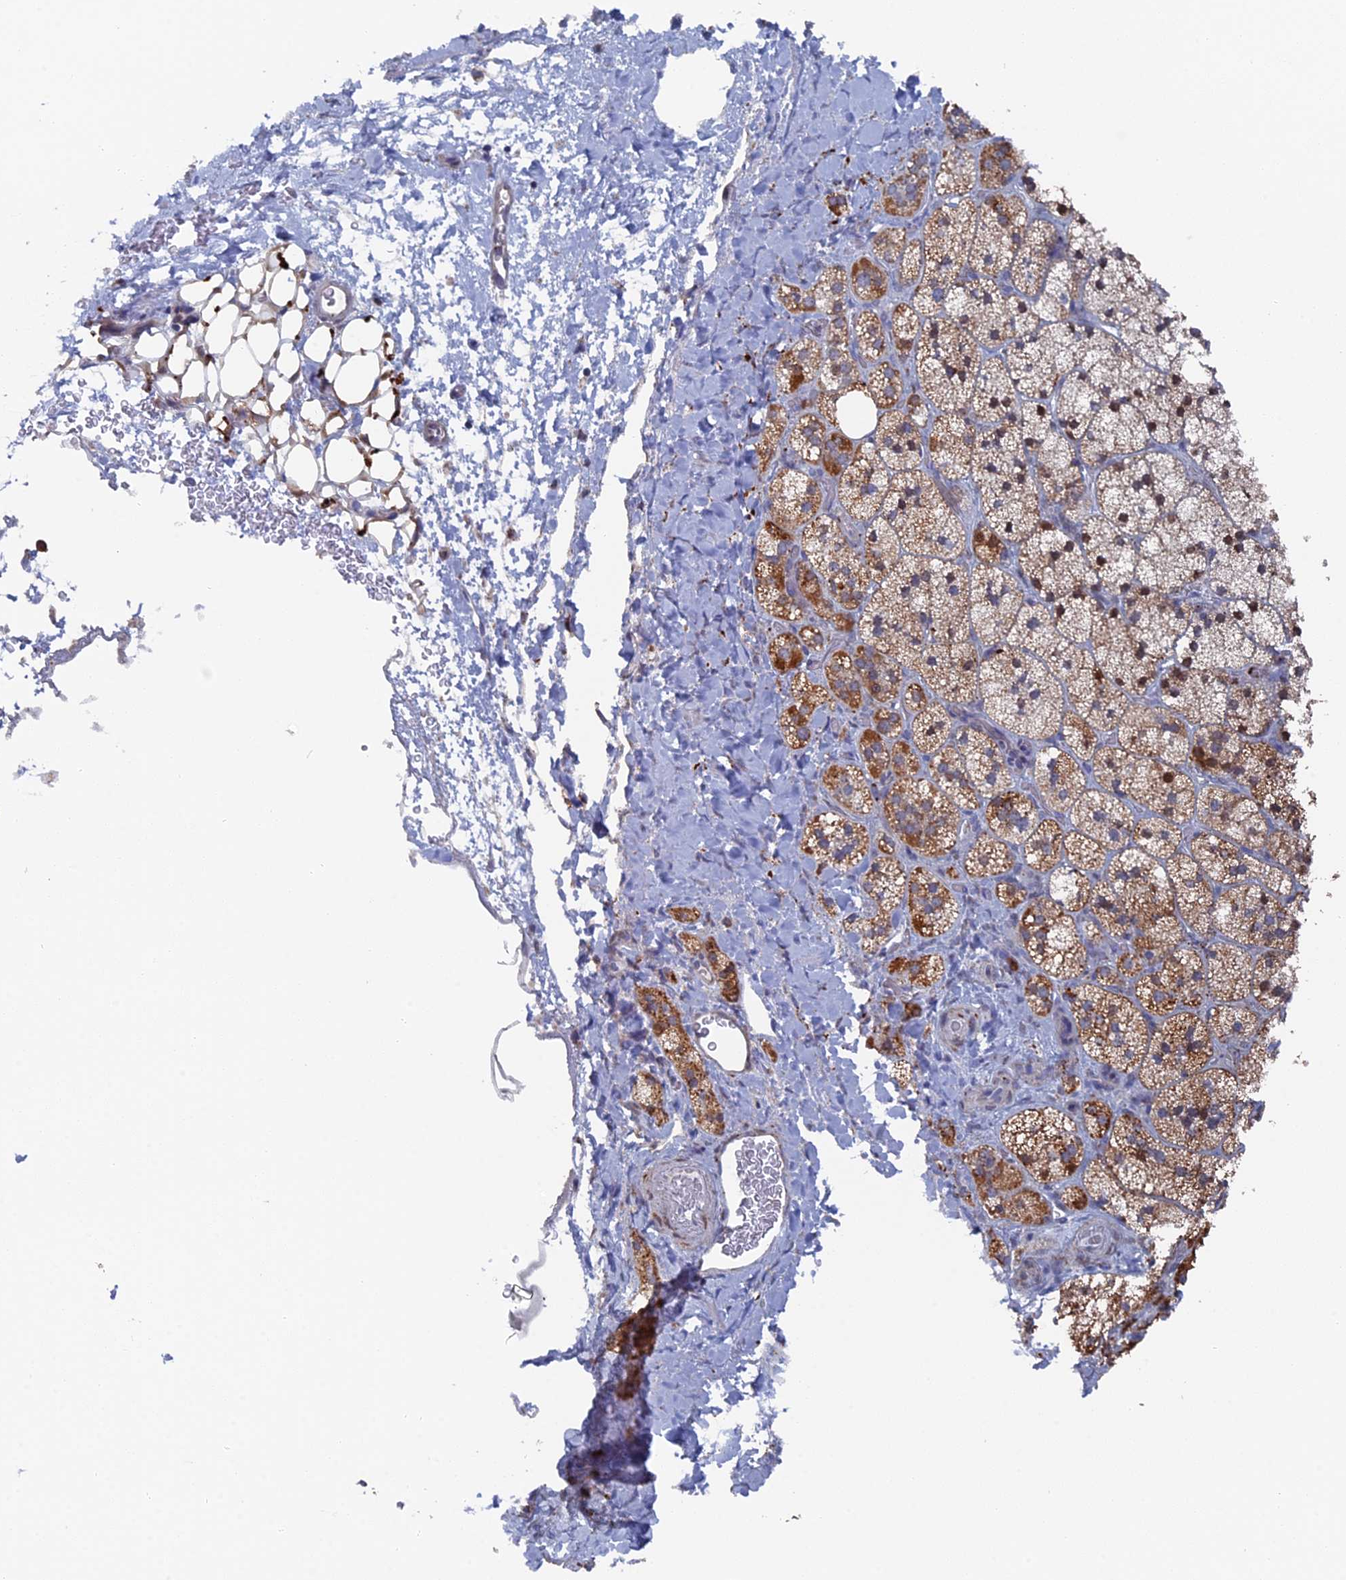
{"staining": {"intensity": "moderate", "quantity": "25%-75%", "location": "cytoplasmic/membranous,nuclear"}, "tissue": "adrenal gland", "cell_type": "Glandular cells", "image_type": "normal", "snomed": [{"axis": "morphology", "description": "Normal tissue, NOS"}, {"axis": "topography", "description": "Adrenal gland"}], "caption": "Protein analysis of unremarkable adrenal gland displays moderate cytoplasmic/membranous,nuclear staining in about 25%-75% of glandular cells. (DAB = brown stain, brightfield microscopy at high magnification).", "gene": "SMG9", "patient": {"sex": "male", "age": 61}}